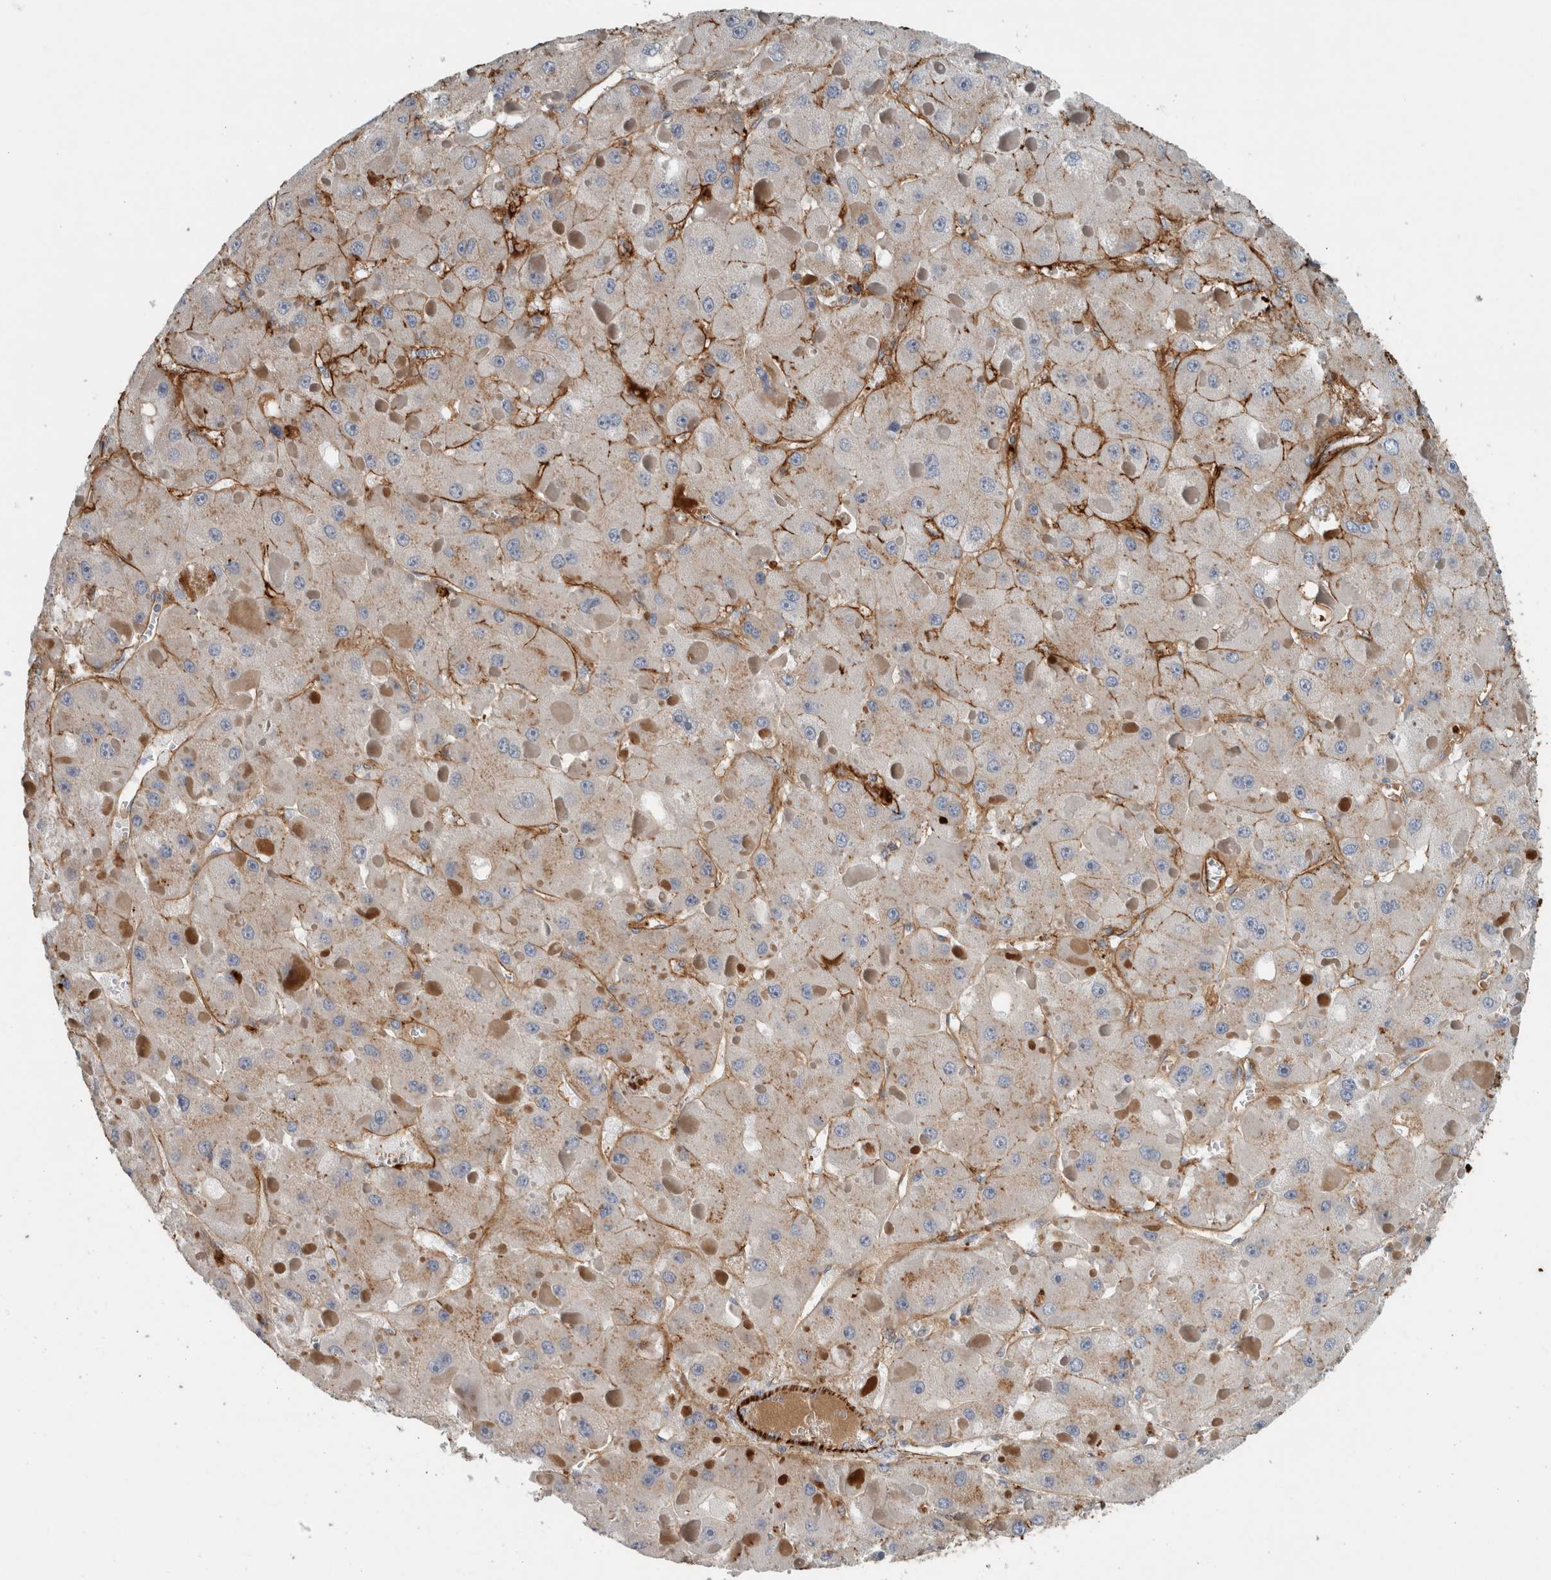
{"staining": {"intensity": "weak", "quantity": "25%-75%", "location": "cytoplasmic/membranous"}, "tissue": "liver cancer", "cell_type": "Tumor cells", "image_type": "cancer", "snomed": [{"axis": "morphology", "description": "Carcinoma, Hepatocellular, NOS"}, {"axis": "topography", "description": "Liver"}], "caption": "Liver cancer stained for a protein (brown) shows weak cytoplasmic/membranous positive staining in approximately 25%-75% of tumor cells.", "gene": "FN1", "patient": {"sex": "female", "age": 73}}